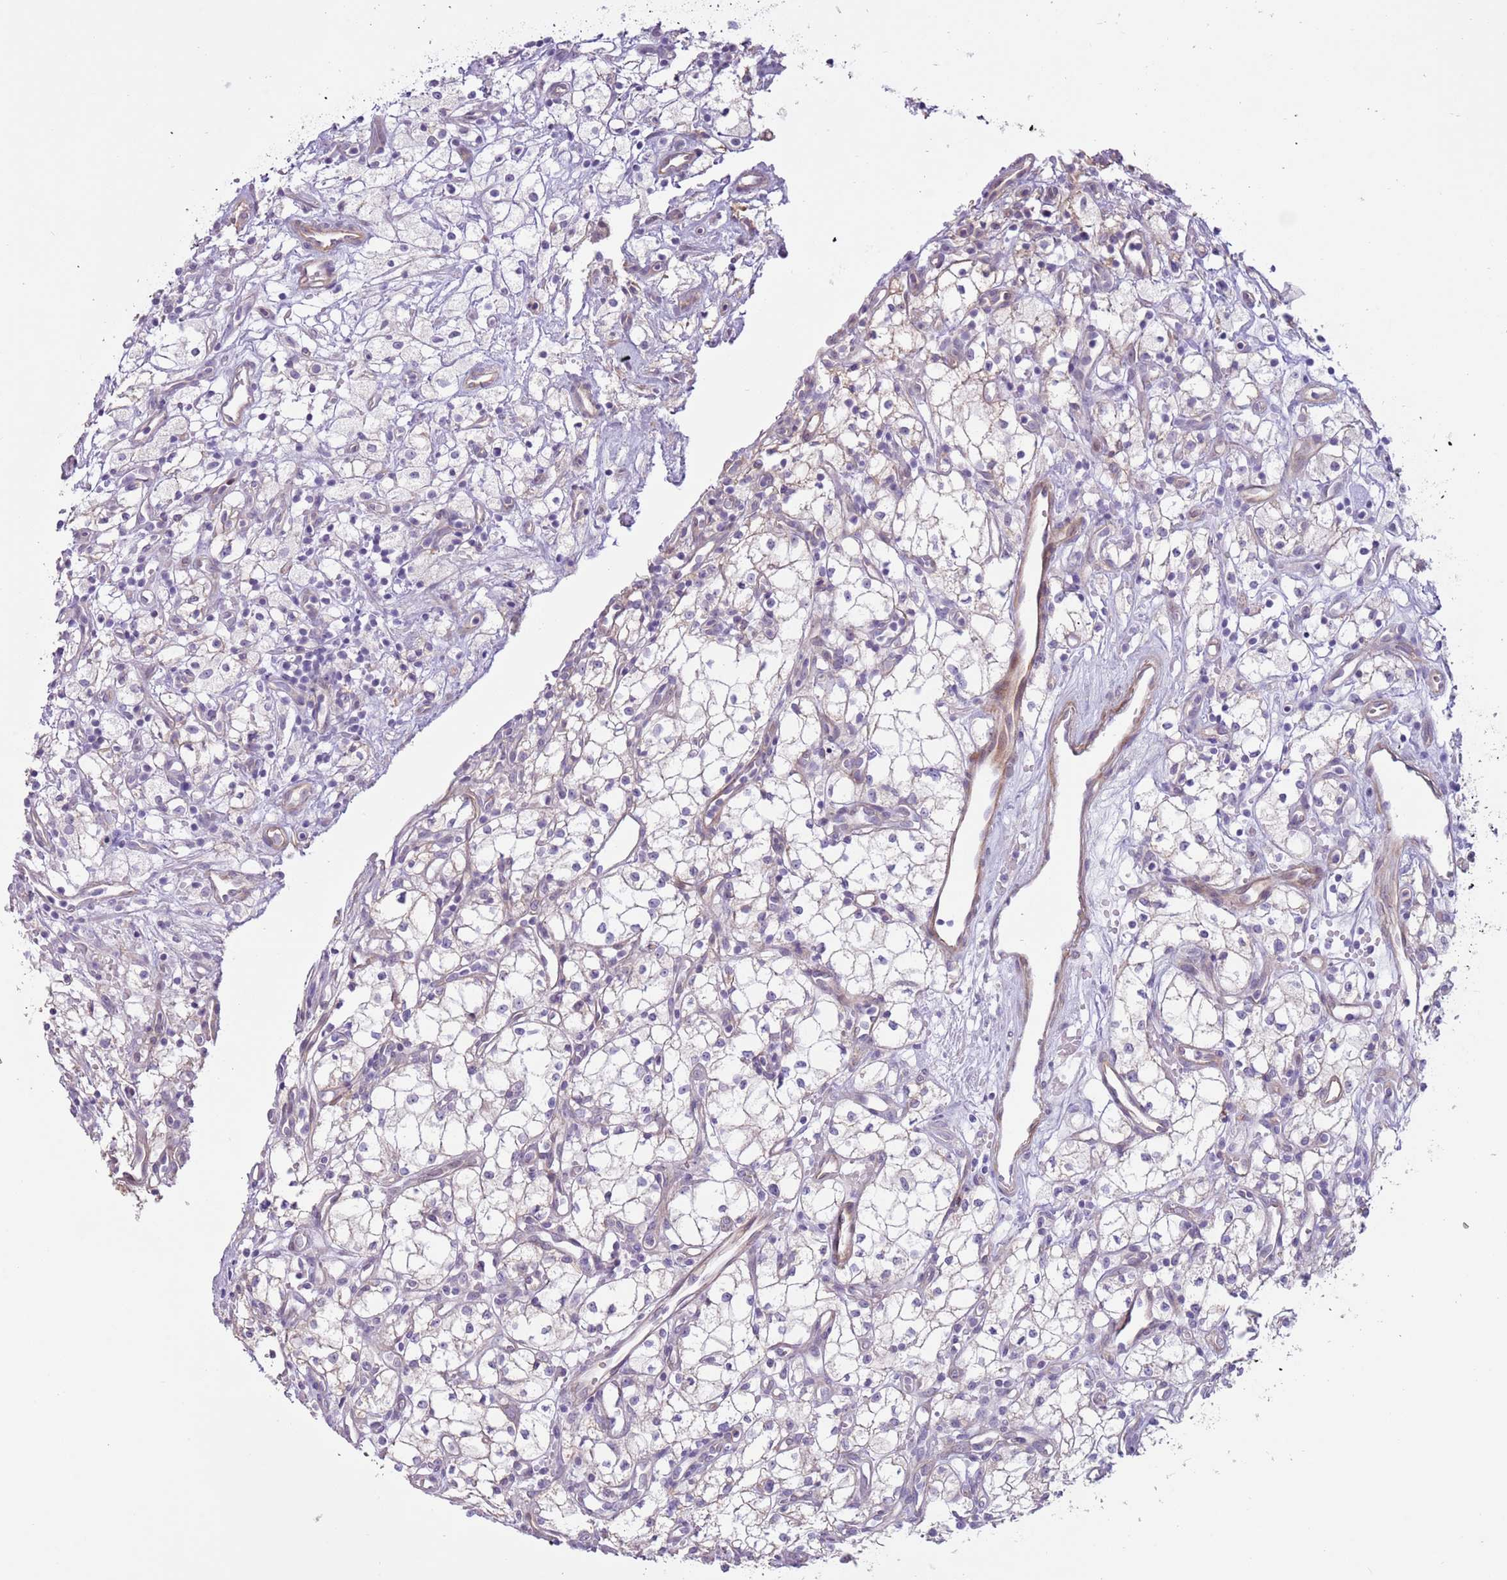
{"staining": {"intensity": "negative", "quantity": "none", "location": "none"}, "tissue": "renal cancer", "cell_type": "Tumor cells", "image_type": "cancer", "snomed": [{"axis": "morphology", "description": "Adenocarcinoma, NOS"}, {"axis": "topography", "description": "Kidney"}], "caption": "This photomicrograph is of adenocarcinoma (renal) stained with immunohistochemistry to label a protein in brown with the nuclei are counter-stained blue. There is no staining in tumor cells.", "gene": "MRO", "patient": {"sex": "male", "age": 59}}